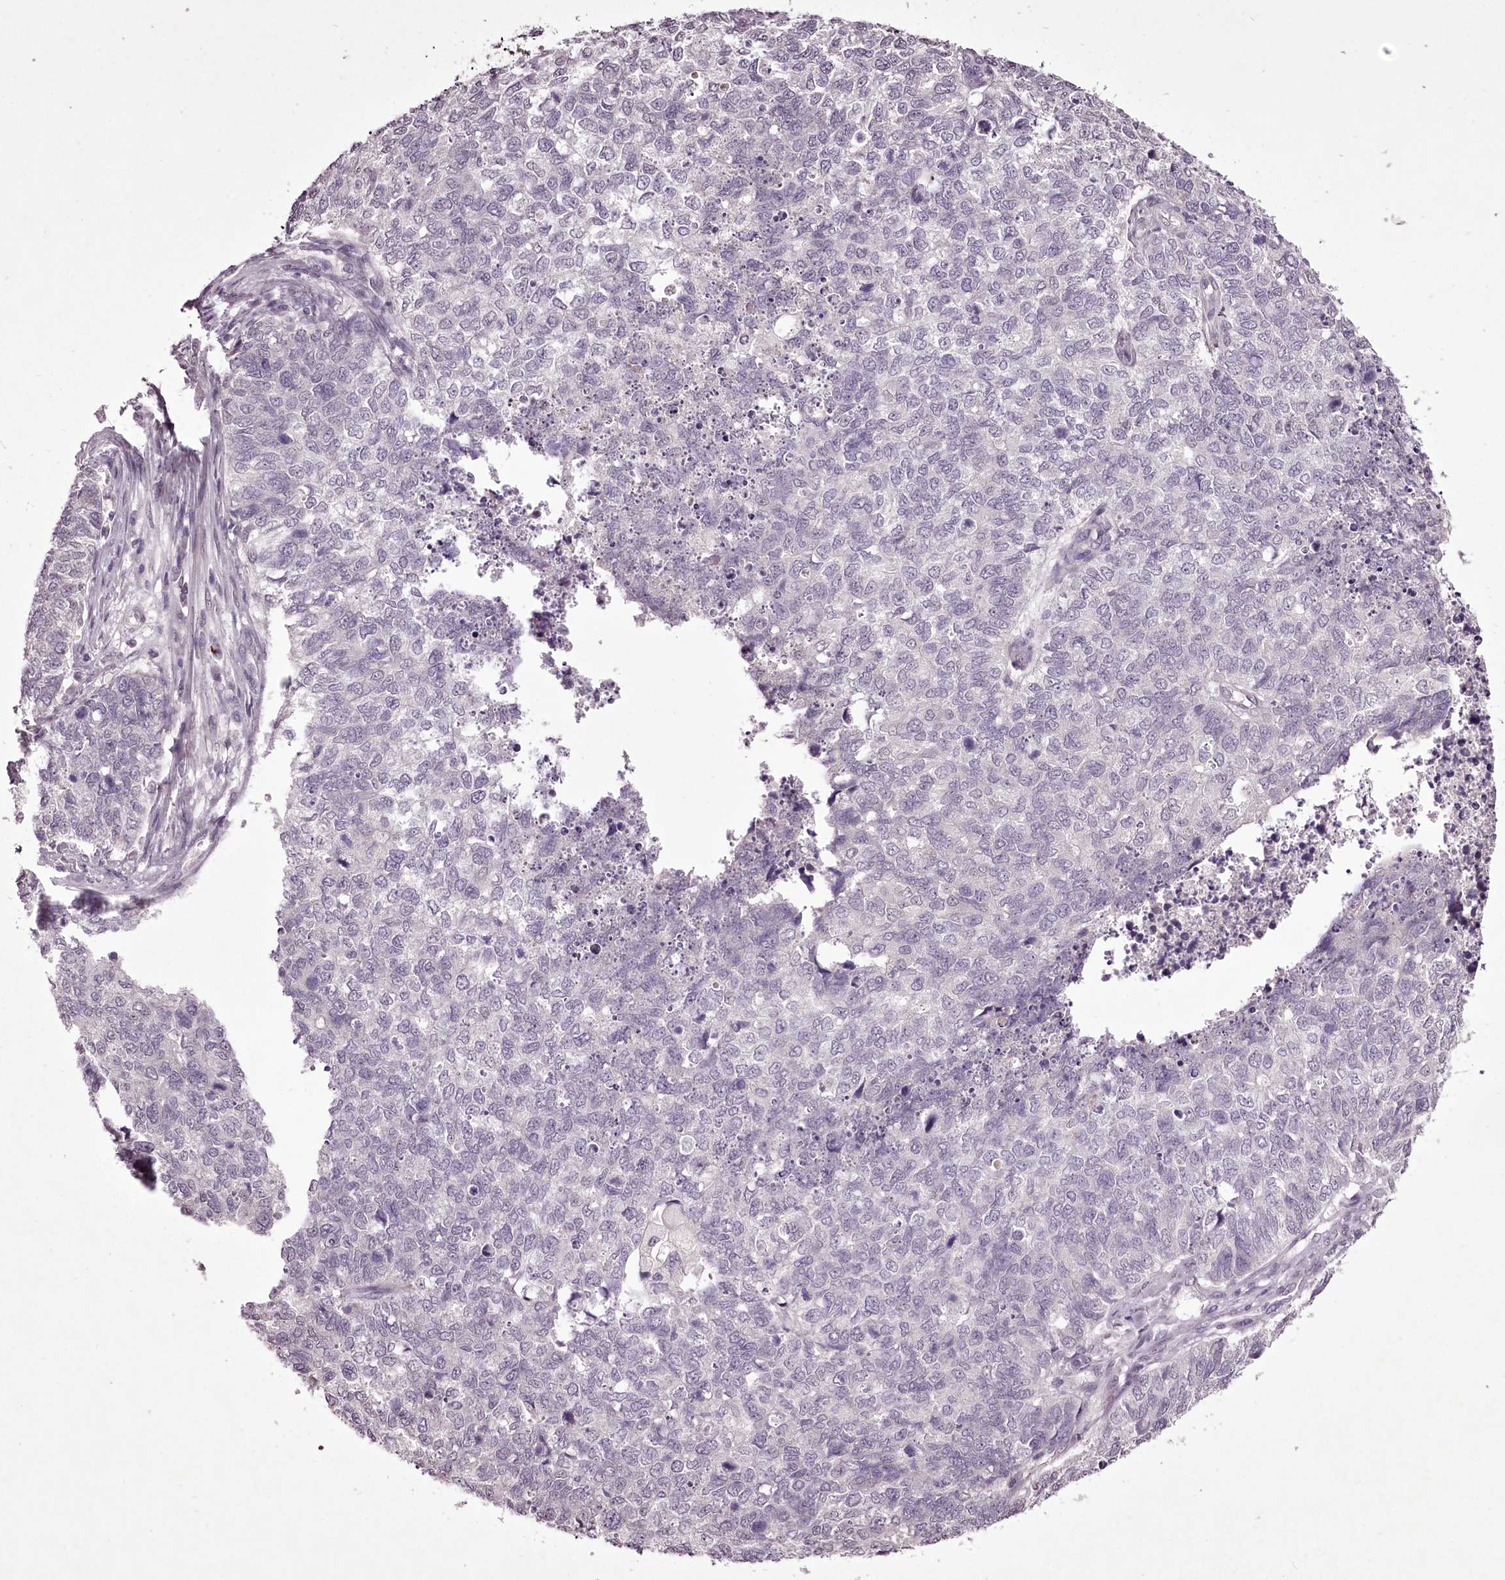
{"staining": {"intensity": "negative", "quantity": "none", "location": "none"}, "tissue": "cervical cancer", "cell_type": "Tumor cells", "image_type": "cancer", "snomed": [{"axis": "morphology", "description": "Squamous cell carcinoma, NOS"}, {"axis": "topography", "description": "Cervix"}], "caption": "Tumor cells show no significant protein expression in cervical cancer.", "gene": "C1orf56", "patient": {"sex": "female", "age": 63}}